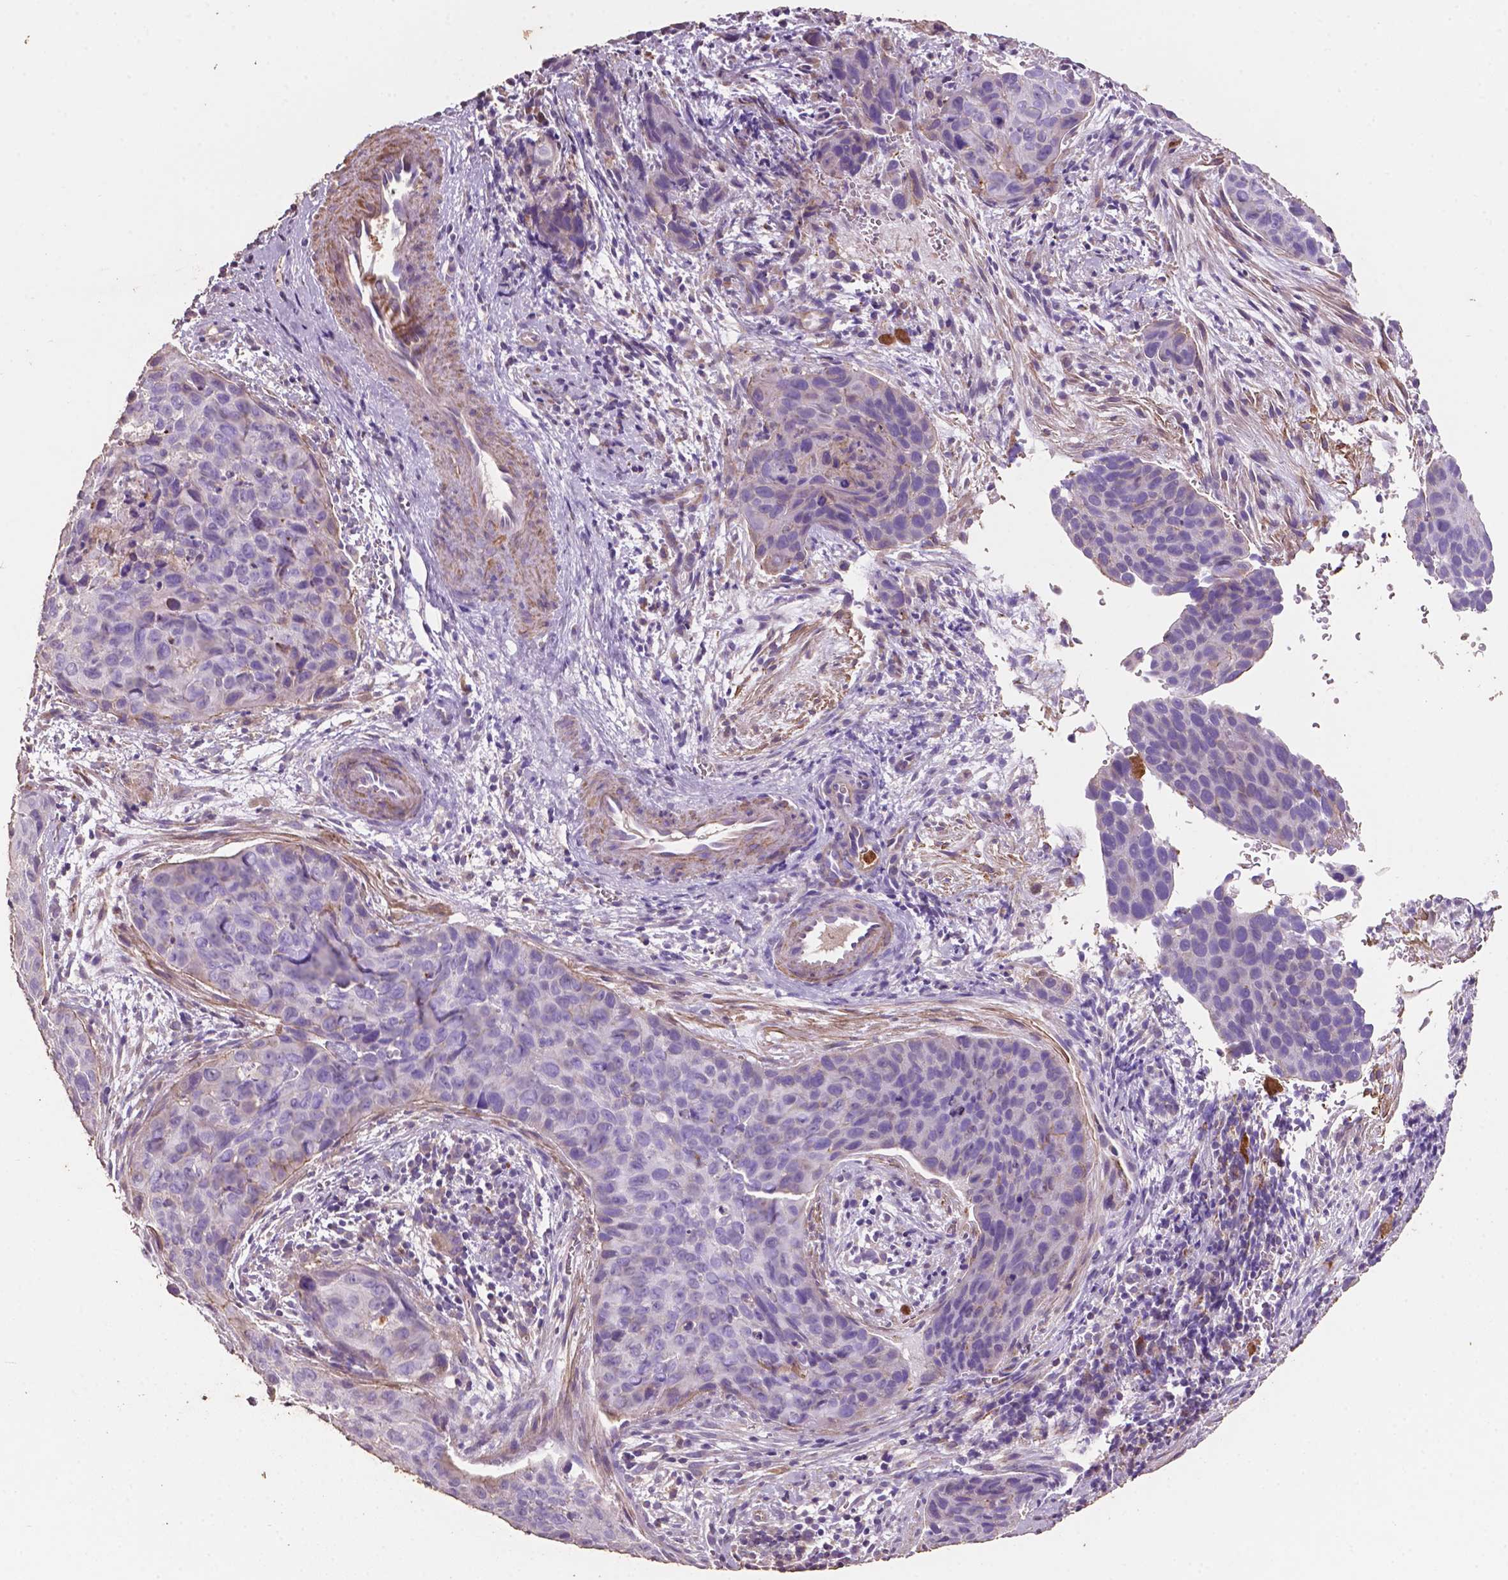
{"staining": {"intensity": "negative", "quantity": "none", "location": "none"}, "tissue": "cervical cancer", "cell_type": "Tumor cells", "image_type": "cancer", "snomed": [{"axis": "morphology", "description": "Squamous cell carcinoma, NOS"}, {"axis": "topography", "description": "Cervix"}], "caption": "A micrograph of cervical cancer stained for a protein shows no brown staining in tumor cells.", "gene": "COMMD4", "patient": {"sex": "female", "age": 35}}